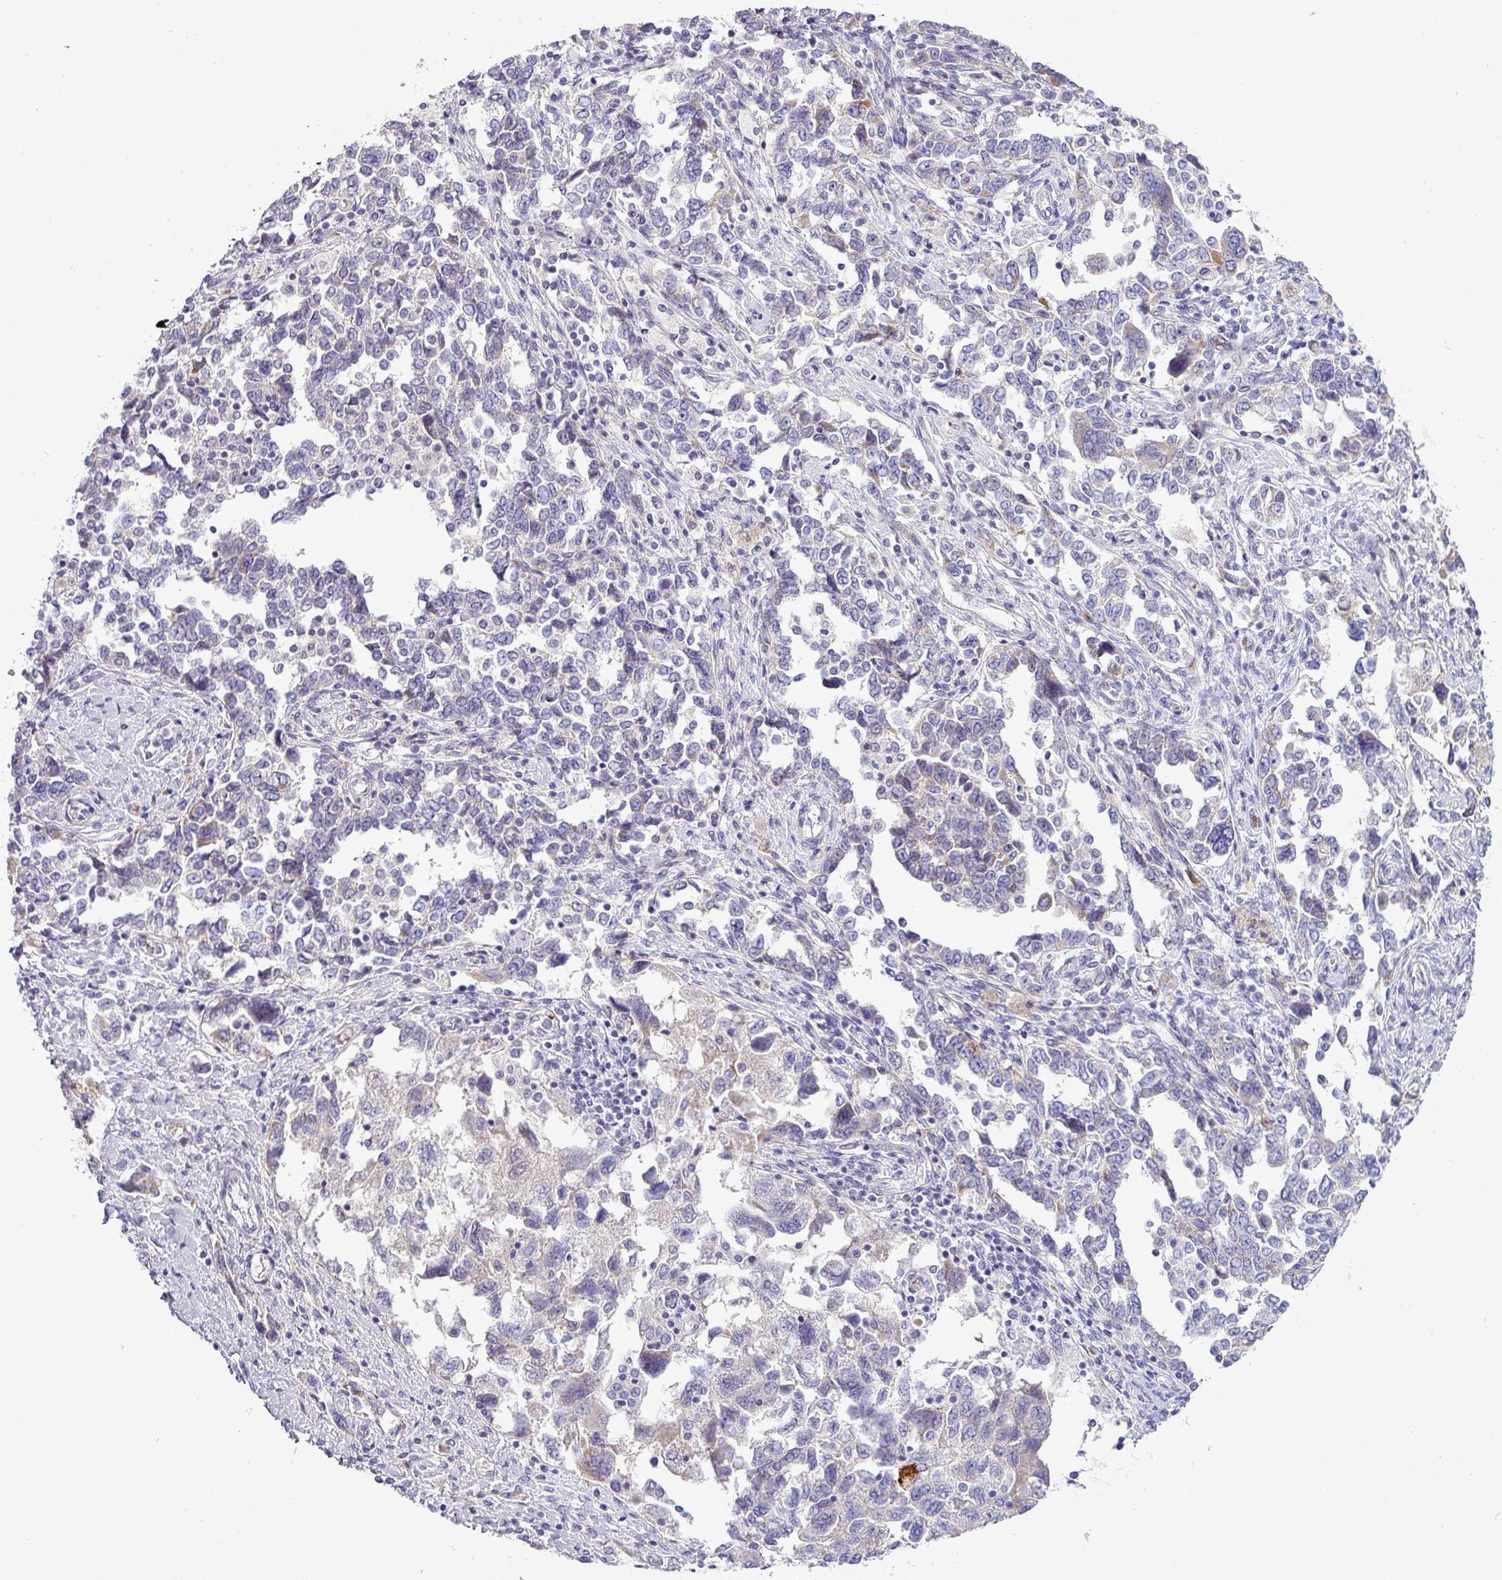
{"staining": {"intensity": "weak", "quantity": "<25%", "location": "cytoplasmic/membranous"}, "tissue": "ovarian cancer", "cell_type": "Tumor cells", "image_type": "cancer", "snomed": [{"axis": "morphology", "description": "Carcinoma, NOS"}, {"axis": "morphology", "description": "Cystadenocarcinoma, serous, NOS"}, {"axis": "topography", "description": "Ovary"}], "caption": "High power microscopy photomicrograph of an immunohistochemistry photomicrograph of ovarian serous cystadenocarcinoma, revealing no significant positivity in tumor cells.", "gene": "ACAP3", "patient": {"sex": "female", "age": 69}}